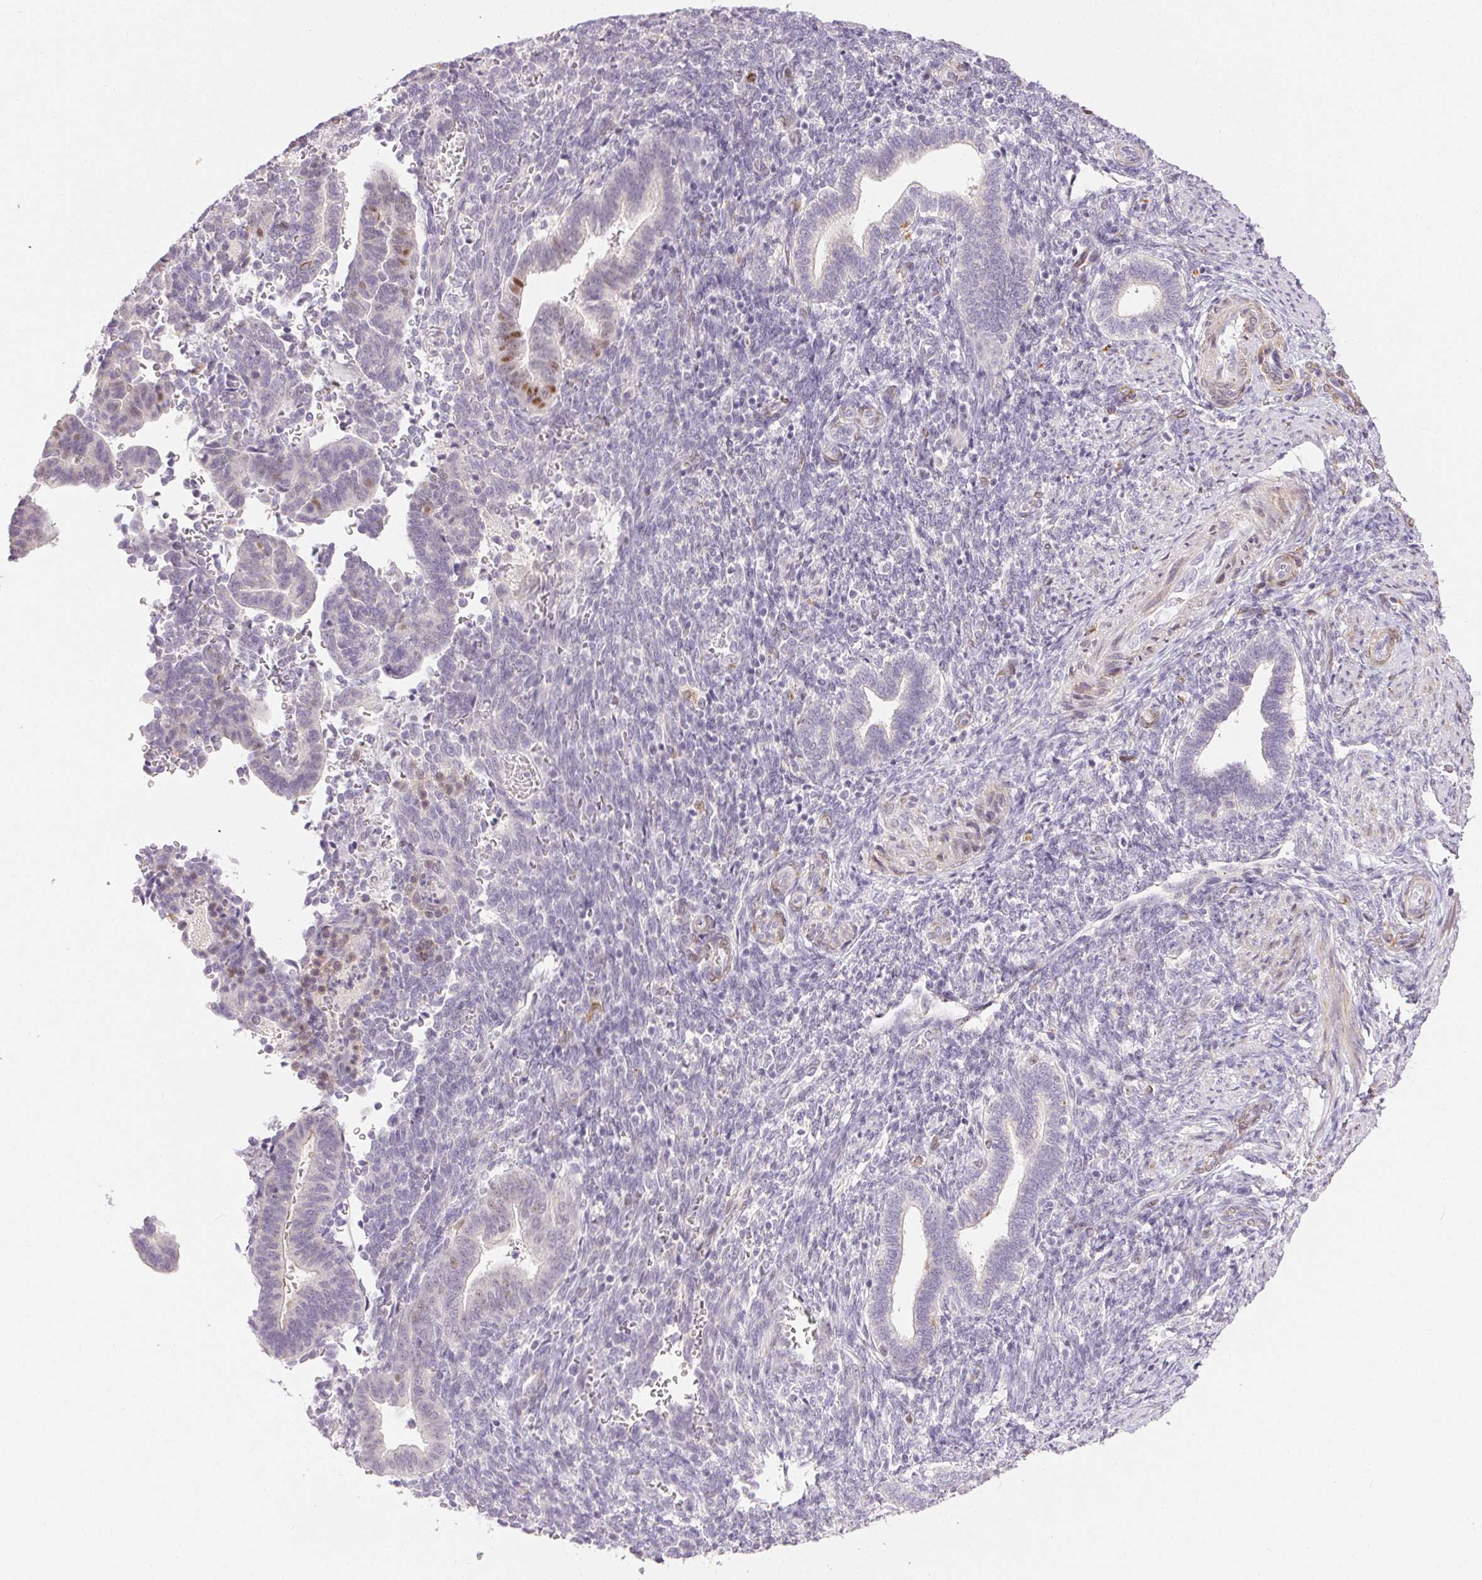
{"staining": {"intensity": "negative", "quantity": "none", "location": "none"}, "tissue": "endometrium", "cell_type": "Cells in endometrial stroma", "image_type": "normal", "snomed": [{"axis": "morphology", "description": "Normal tissue, NOS"}, {"axis": "topography", "description": "Endometrium"}], "caption": "Immunohistochemistry (IHC) photomicrograph of normal endometrium: human endometrium stained with DAB demonstrates no significant protein positivity in cells in endometrial stroma.", "gene": "RPGRIP1", "patient": {"sex": "female", "age": 34}}